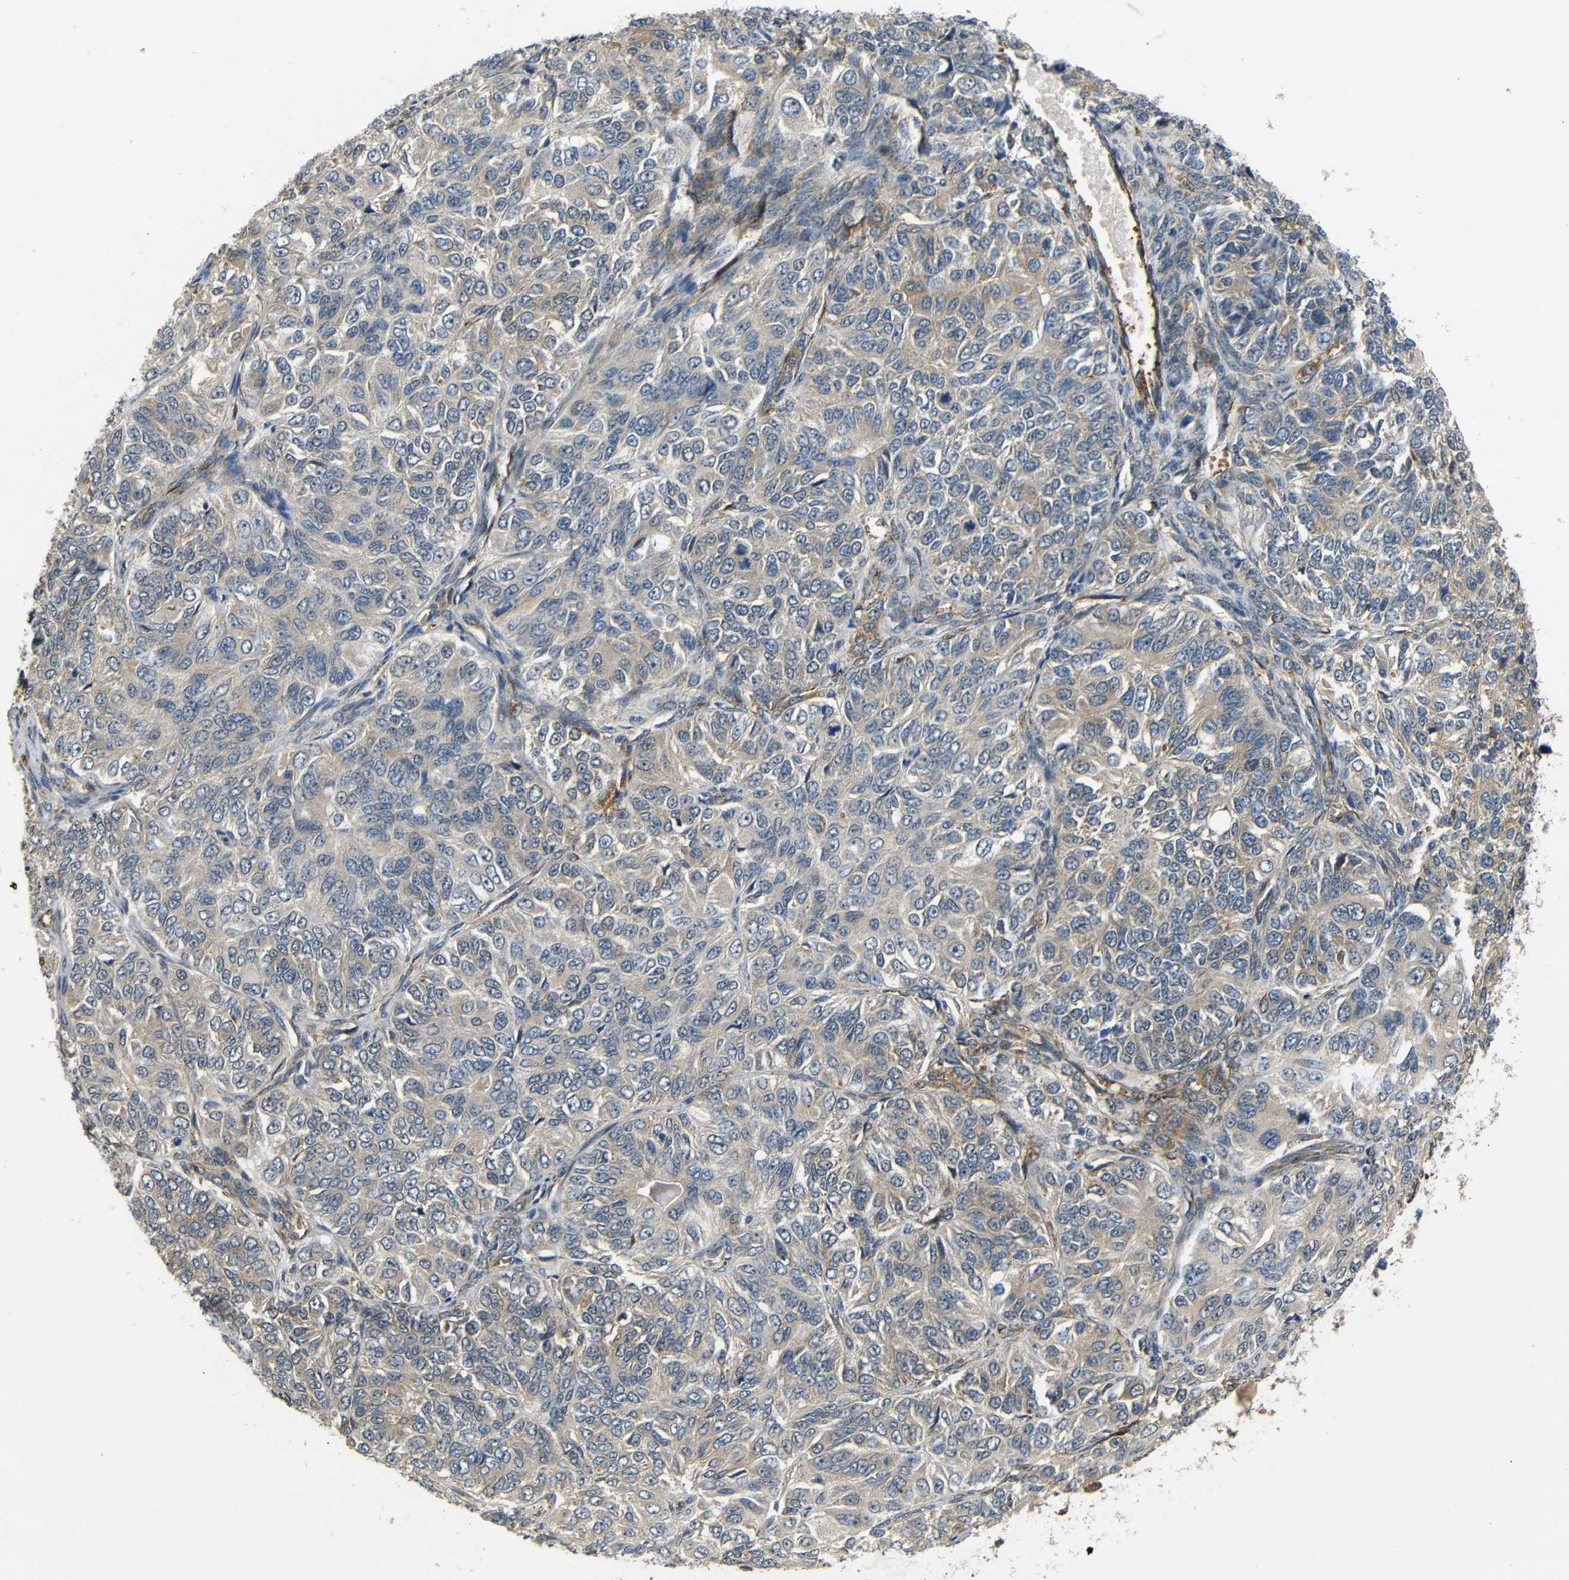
{"staining": {"intensity": "weak", "quantity": ">75%", "location": "cytoplasmic/membranous"}, "tissue": "ovarian cancer", "cell_type": "Tumor cells", "image_type": "cancer", "snomed": [{"axis": "morphology", "description": "Carcinoma, endometroid"}, {"axis": "topography", "description": "Ovary"}], "caption": "Immunohistochemical staining of human ovarian endometroid carcinoma exhibits low levels of weak cytoplasmic/membranous protein staining in about >75% of tumor cells.", "gene": "ATP7A", "patient": {"sex": "female", "age": 51}}